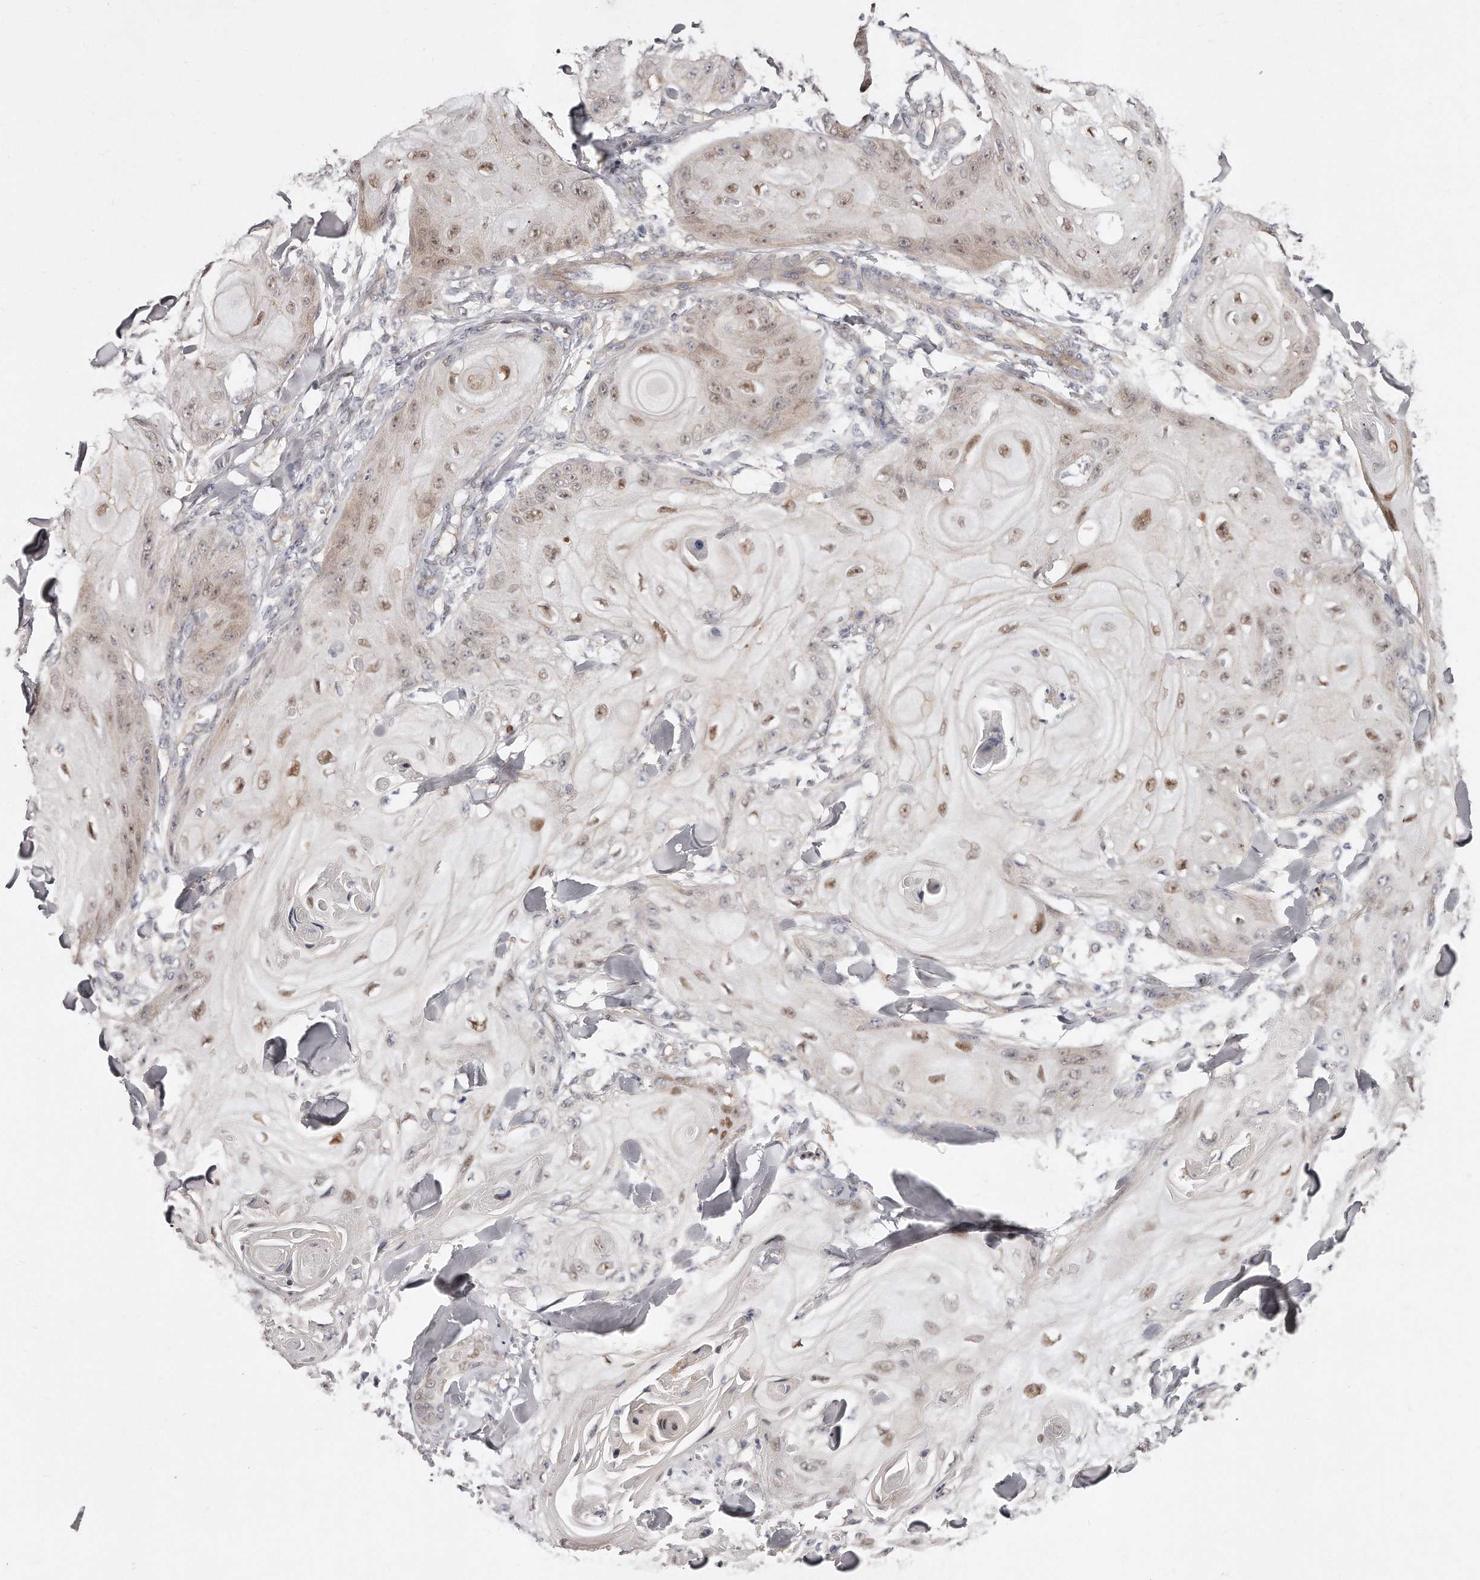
{"staining": {"intensity": "moderate", "quantity": "25%-75%", "location": "nuclear"}, "tissue": "skin cancer", "cell_type": "Tumor cells", "image_type": "cancer", "snomed": [{"axis": "morphology", "description": "Squamous cell carcinoma, NOS"}, {"axis": "topography", "description": "Skin"}], "caption": "A brown stain highlights moderate nuclear staining of a protein in skin cancer (squamous cell carcinoma) tumor cells. The staining was performed using DAB (3,3'-diaminobenzidine), with brown indicating positive protein expression. Nuclei are stained blue with hematoxylin.", "gene": "CASZ1", "patient": {"sex": "male", "age": 74}}